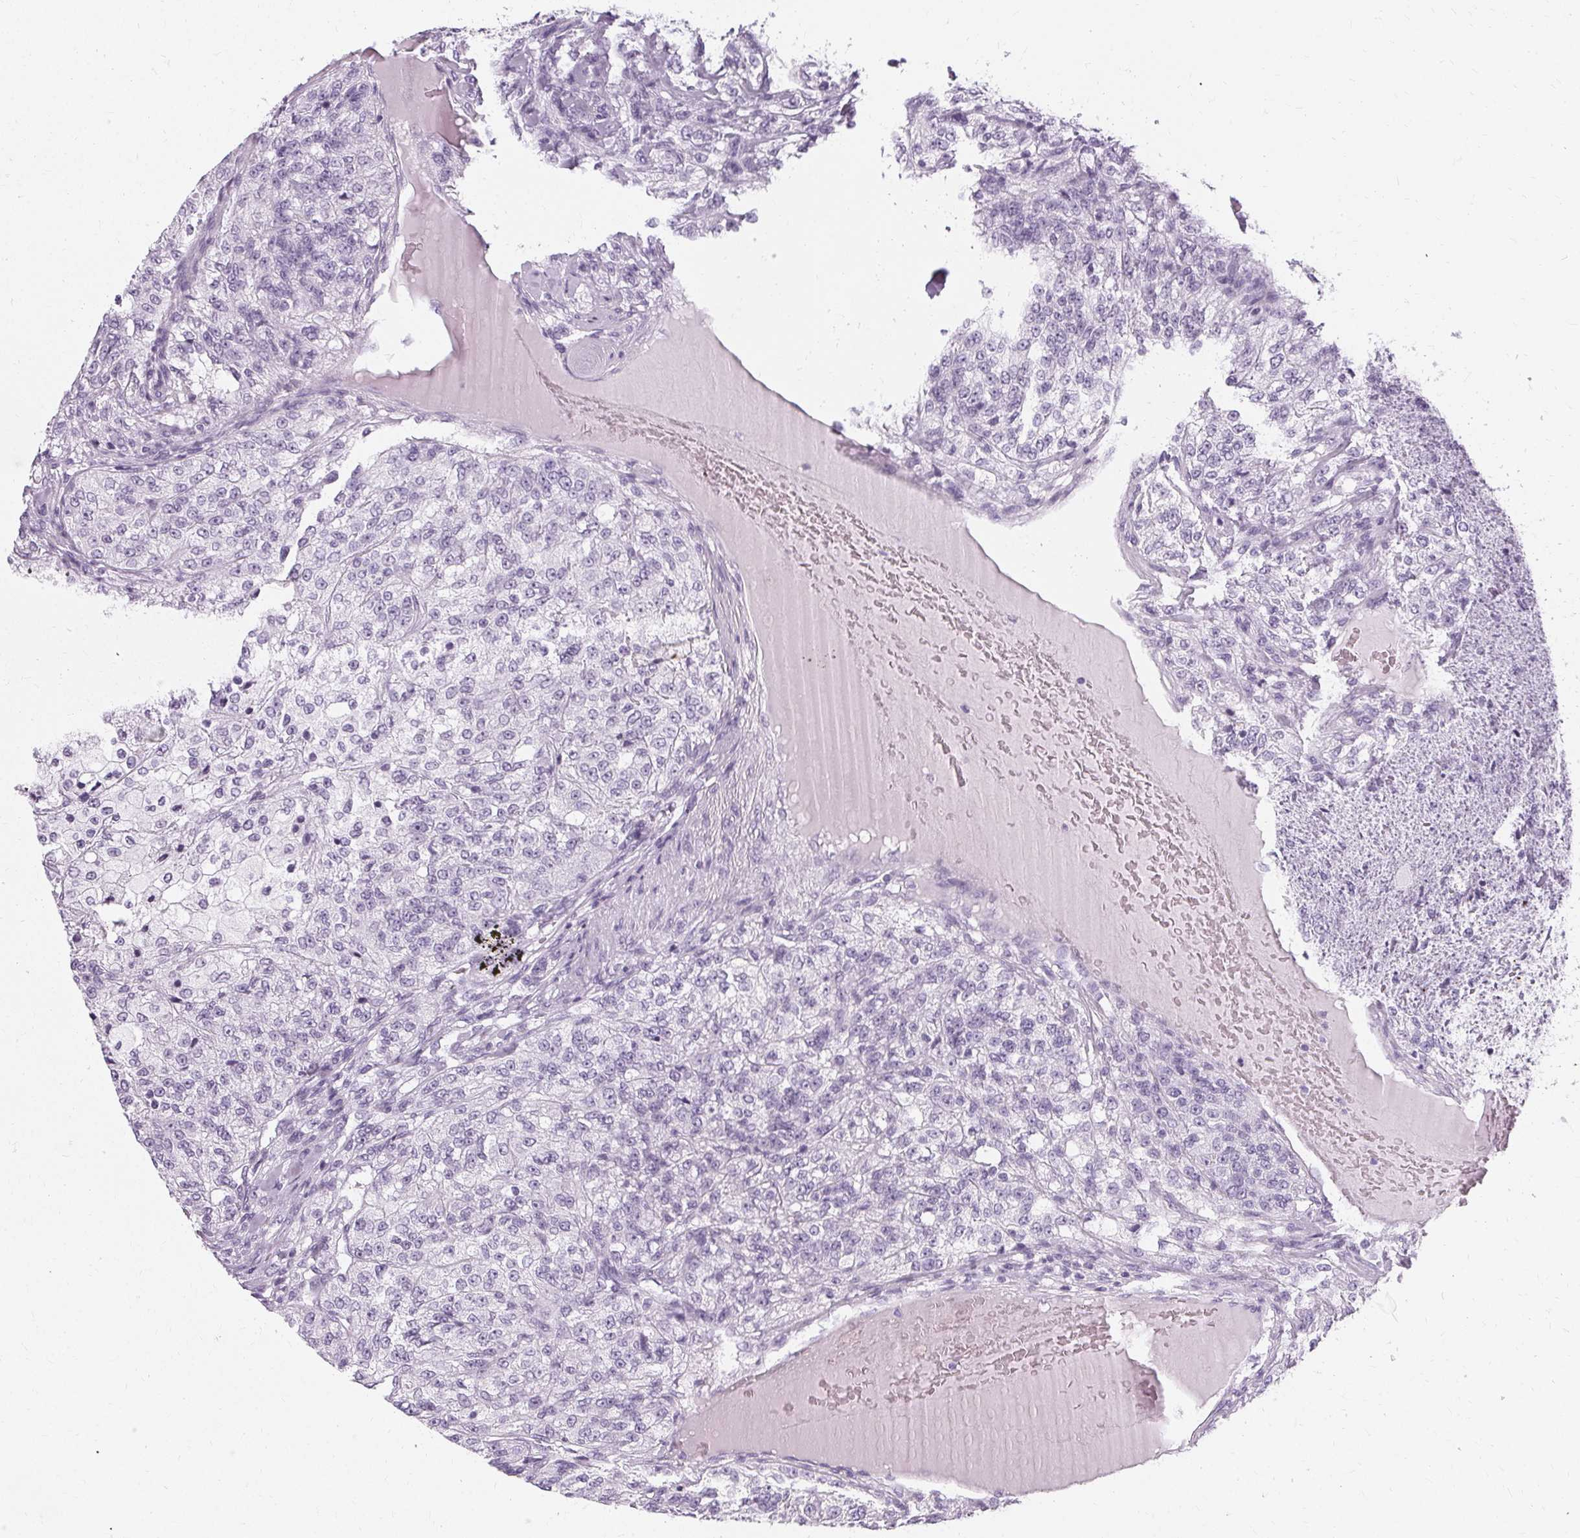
{"staining": {"intensity": "negative", "quantity": "none", "location": "none"}, "tissue": "renal cancer", "cell_type": "Tumor cells", "image_type": "cancer", "snomed": [{"axis": "morphology", "description": "Adenocarcinoma, NOS"}, {"axis": "topography", "description": "Kidney"}], "caption": "Micrograph shows no significant protein staining in tumor cells of renal cancer.", "gene": "KRT6C", "patient": {"sex": "female", "age": 63}}